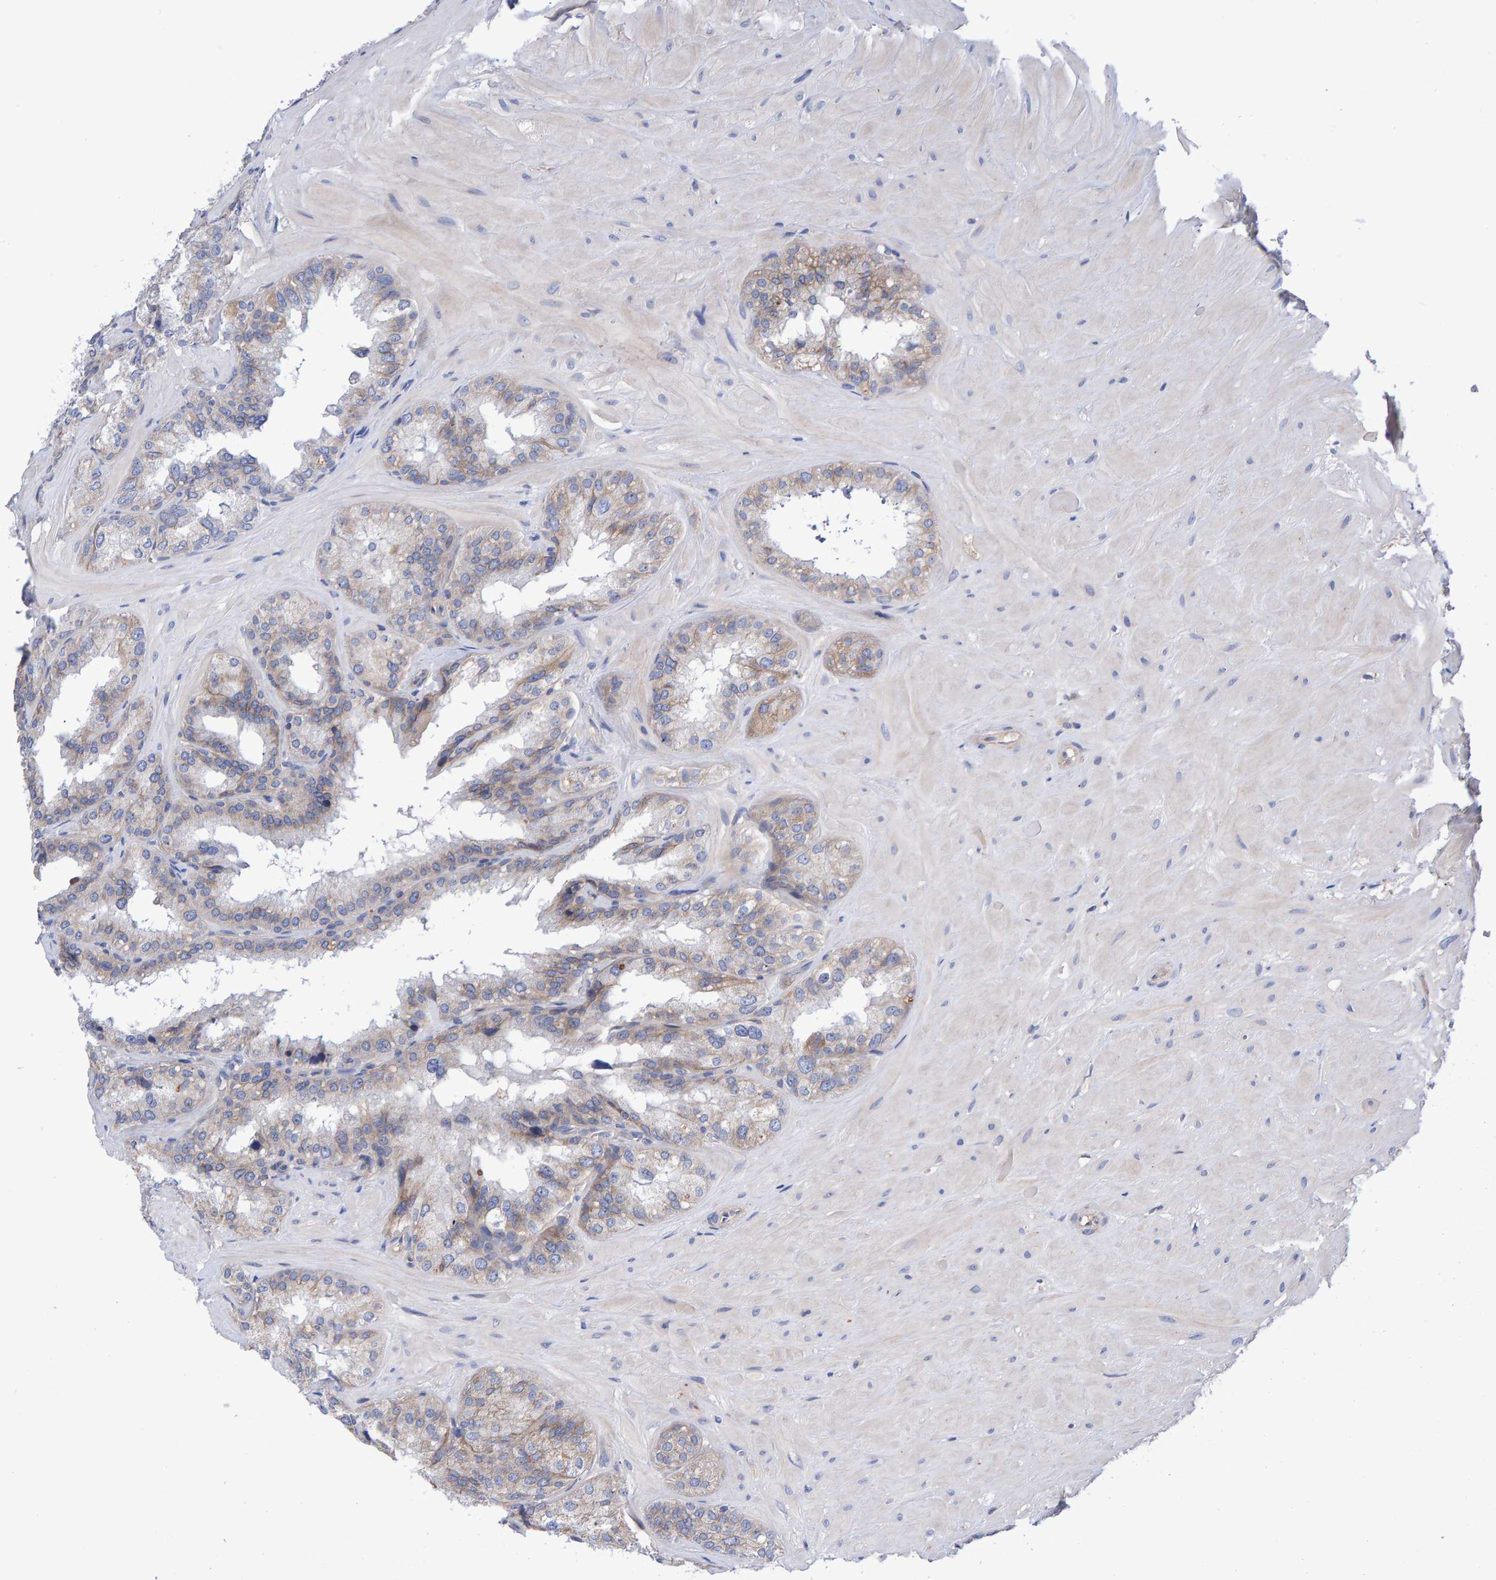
{"staining": {"intensity": "weak", "quantity": "25%-75%", "location": "cytoplasmic/membranous"}, "tissue": "seminal vesicle", "cell_type": "Glandular cells", "image_type": "normal", "snomed": [{"axis": "morphology", "description": "Normal tissue, NOS"}, {"axis": "topography", "description": "Prostate"}, {"axis": "topography", "description": "Seminal veicle"}], "caption": "High-magnification brightfield microscopy of benign seminal vesicle stained with DAB (brown) and counterstained with hematoxylin (blue). glandular cells exhibit weak cytoplasmic/membranous positivity is seen in about25%-75% of cells.", "gene": "EFR3A", "patient": {"sex": "male", "age": 51}}